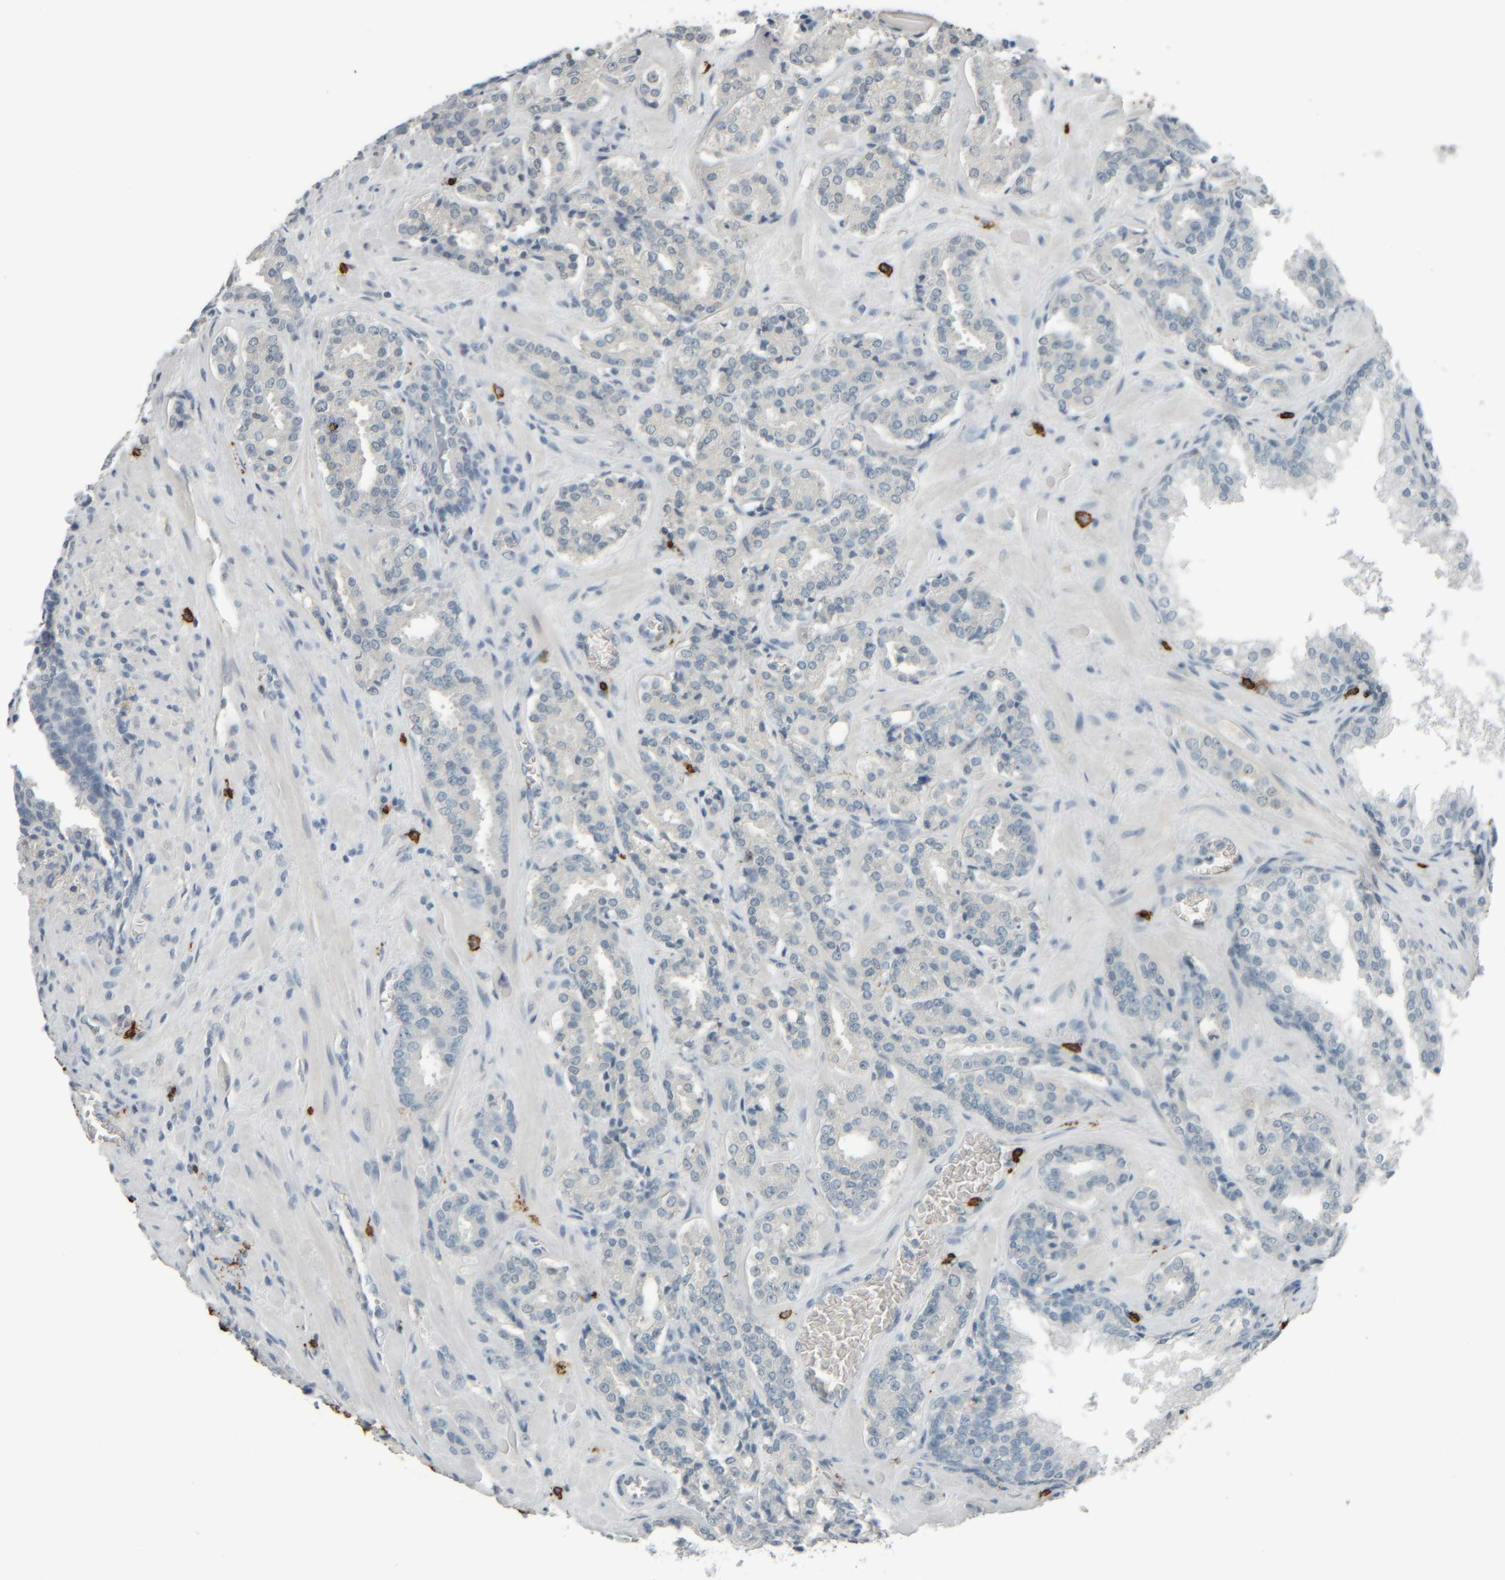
{"staining": {"intensity": "negative", "quantity": "none", "location": "none"}, "tissue": "prostate cancer", "cell_type": "Tumor cells", "image_type": "cancer", "snomed": [{"axis": "morphology", "description": "Adenocarcinoma, High grade"}, {"axis": "topography", "description": "Prostate"}], "caption": "Tumor cells show no significant protein positivity in prostate cancer (adenocarcinoma (high-grade)).", "gene": "TPSAB1", "patient": {"sex": "male", "age": 60}}